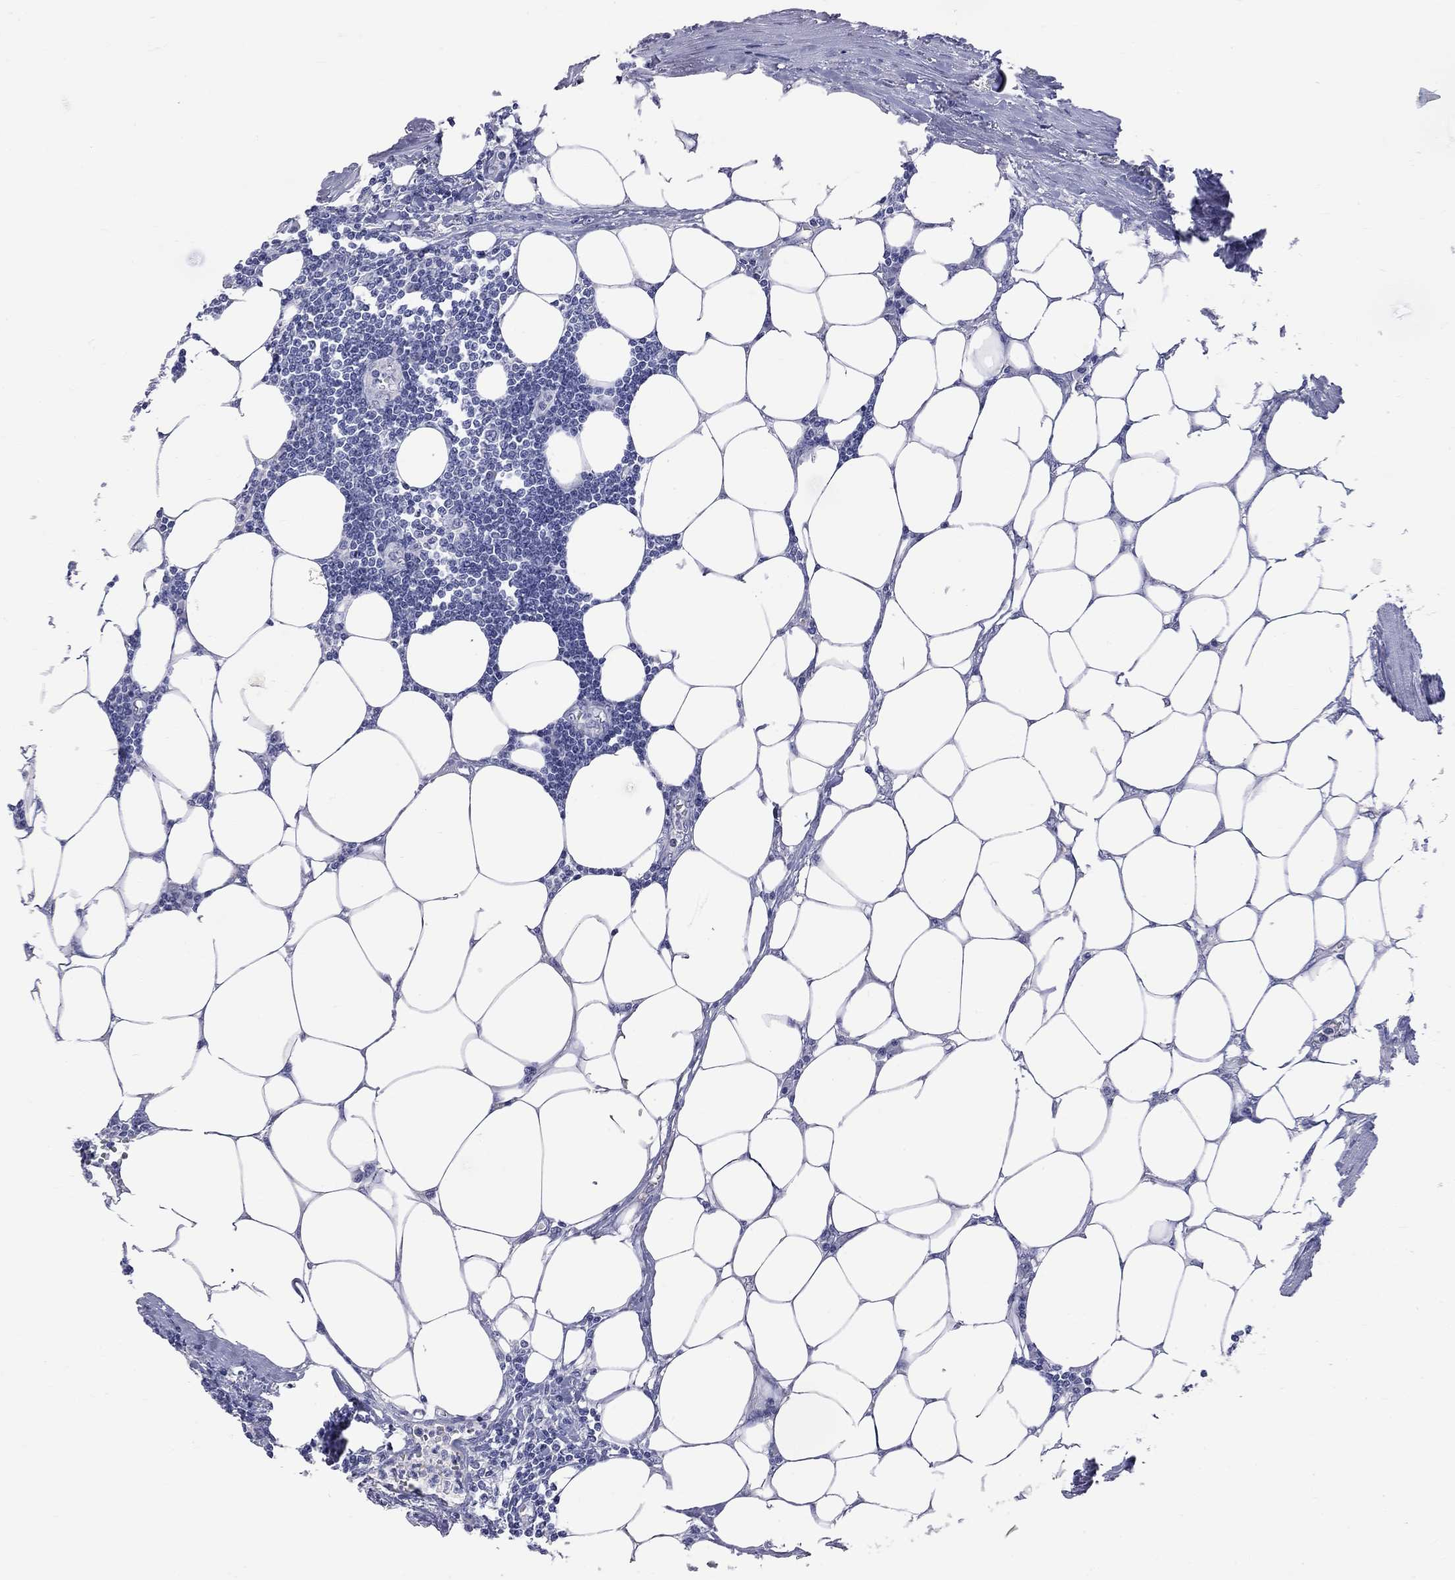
{"staining": {"intensity": "negative", "quantity": "none", "location": "none"}, "tissue": "colorectal cancer", "cell_type": "Tumor cells", "image_type": "cancer", "snomed": [{"axis": "morphology", "description": "Adenocarcinoma, NOS"}, {"axis": "topography", "description": "Colon"}], "caption": "A photomicrograph of human colorectal adenocarcinoma is negative for staining in tumor cells.", "gene": "KCND2", "patient": {"sex": "male", "age": 84}}